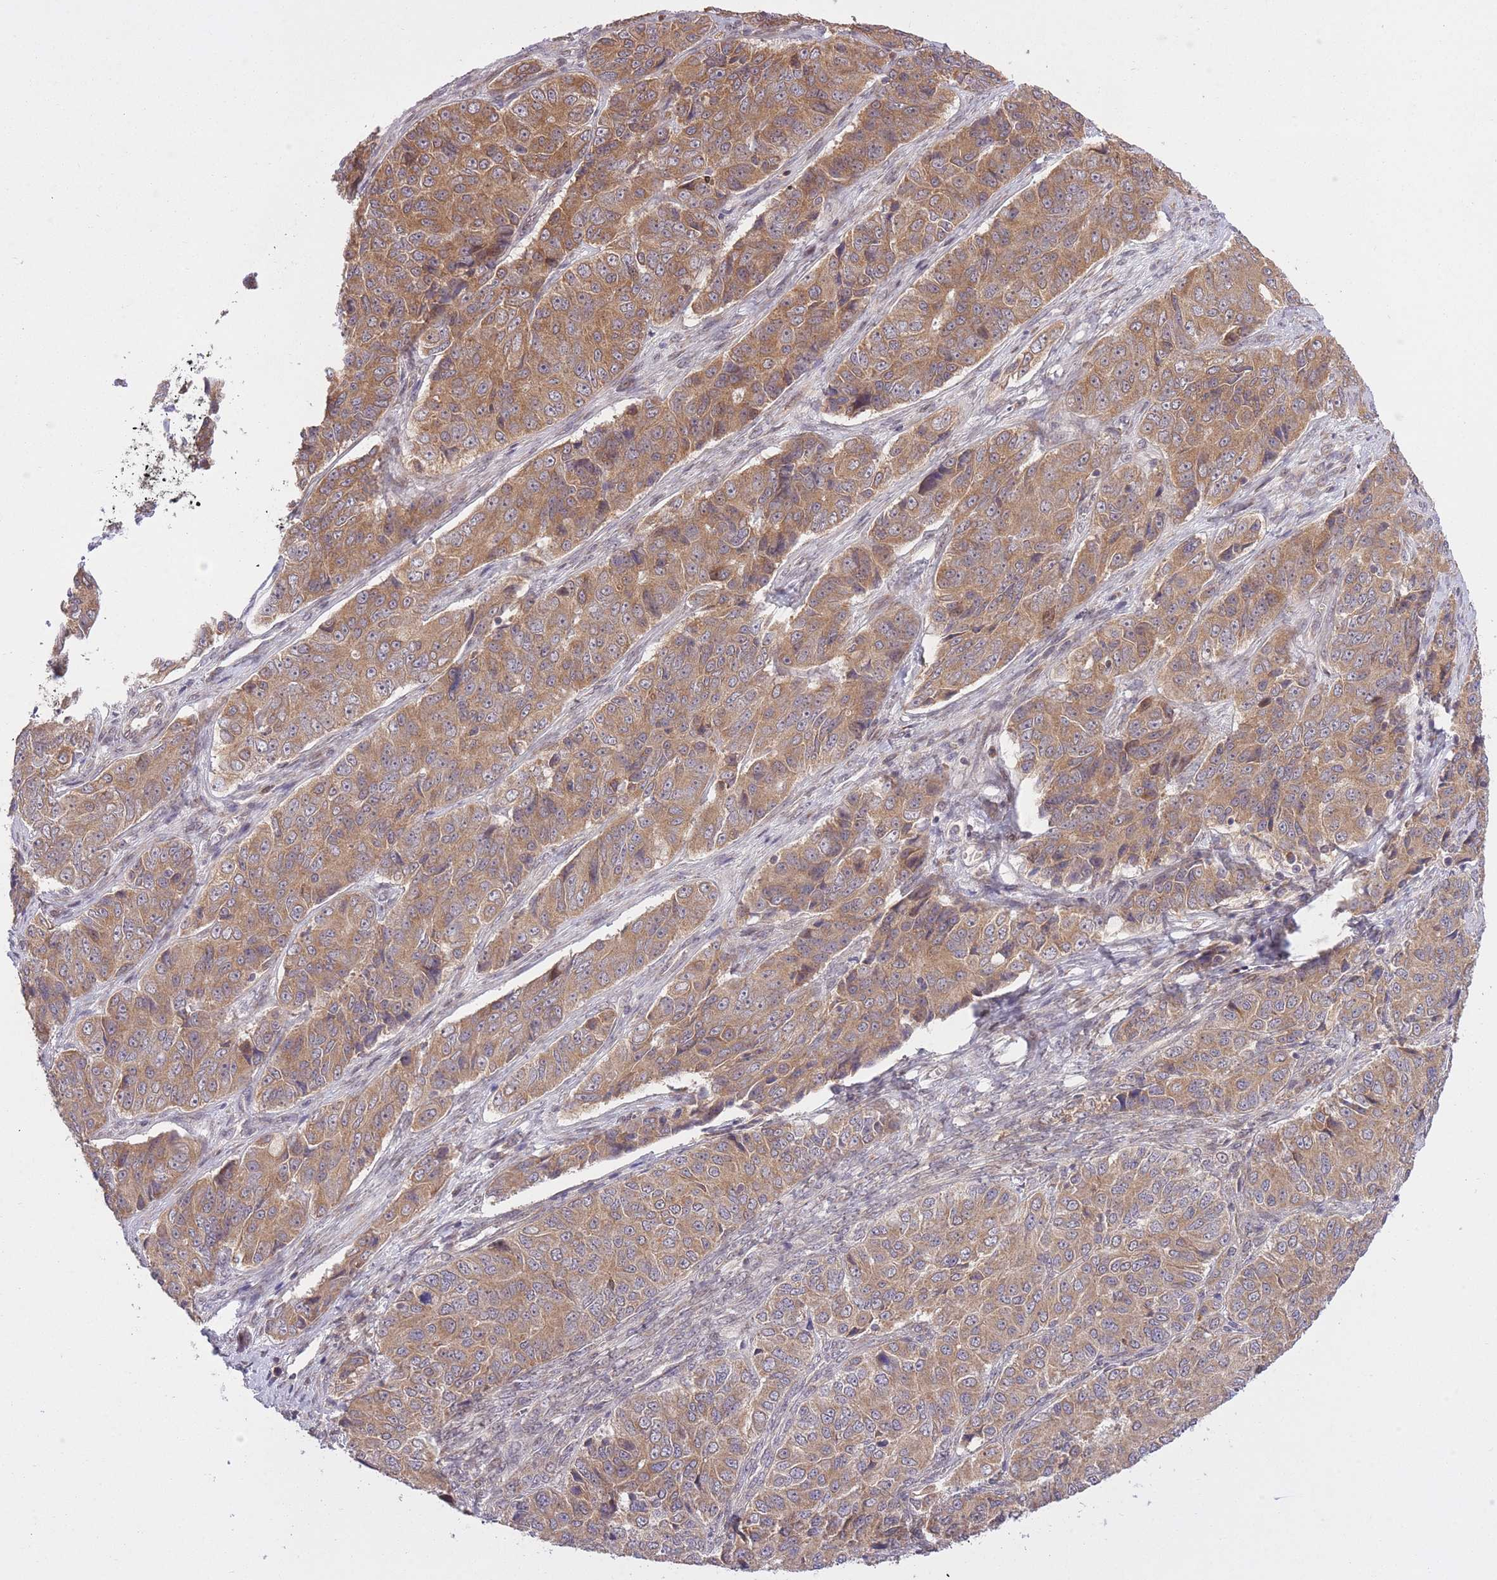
{"staining": {"intensity": "moderate", "quantity": ">75%", "location": "cytoplasmic/membranous"}, "tissue": "ovarian cancer", "cell_type": "Tumor cells", "image_type": "cancer", "snomed": [{"axis": "morphology", "description": "Carcinoma, endometroid"}, {"axis": "topography", "description": "Ovary"}], "caption": "Immunohistochemistry (IHC) (DAB (3,3'-diaminobenzidine)) staining of human ovarian endometroid carcinoma exhibits moderate cytoplasmic/membranous protein positivity in about >75% of tumor cells.", "gene": "ZNF391", "patient": {"sex": "female", "age": 51}}